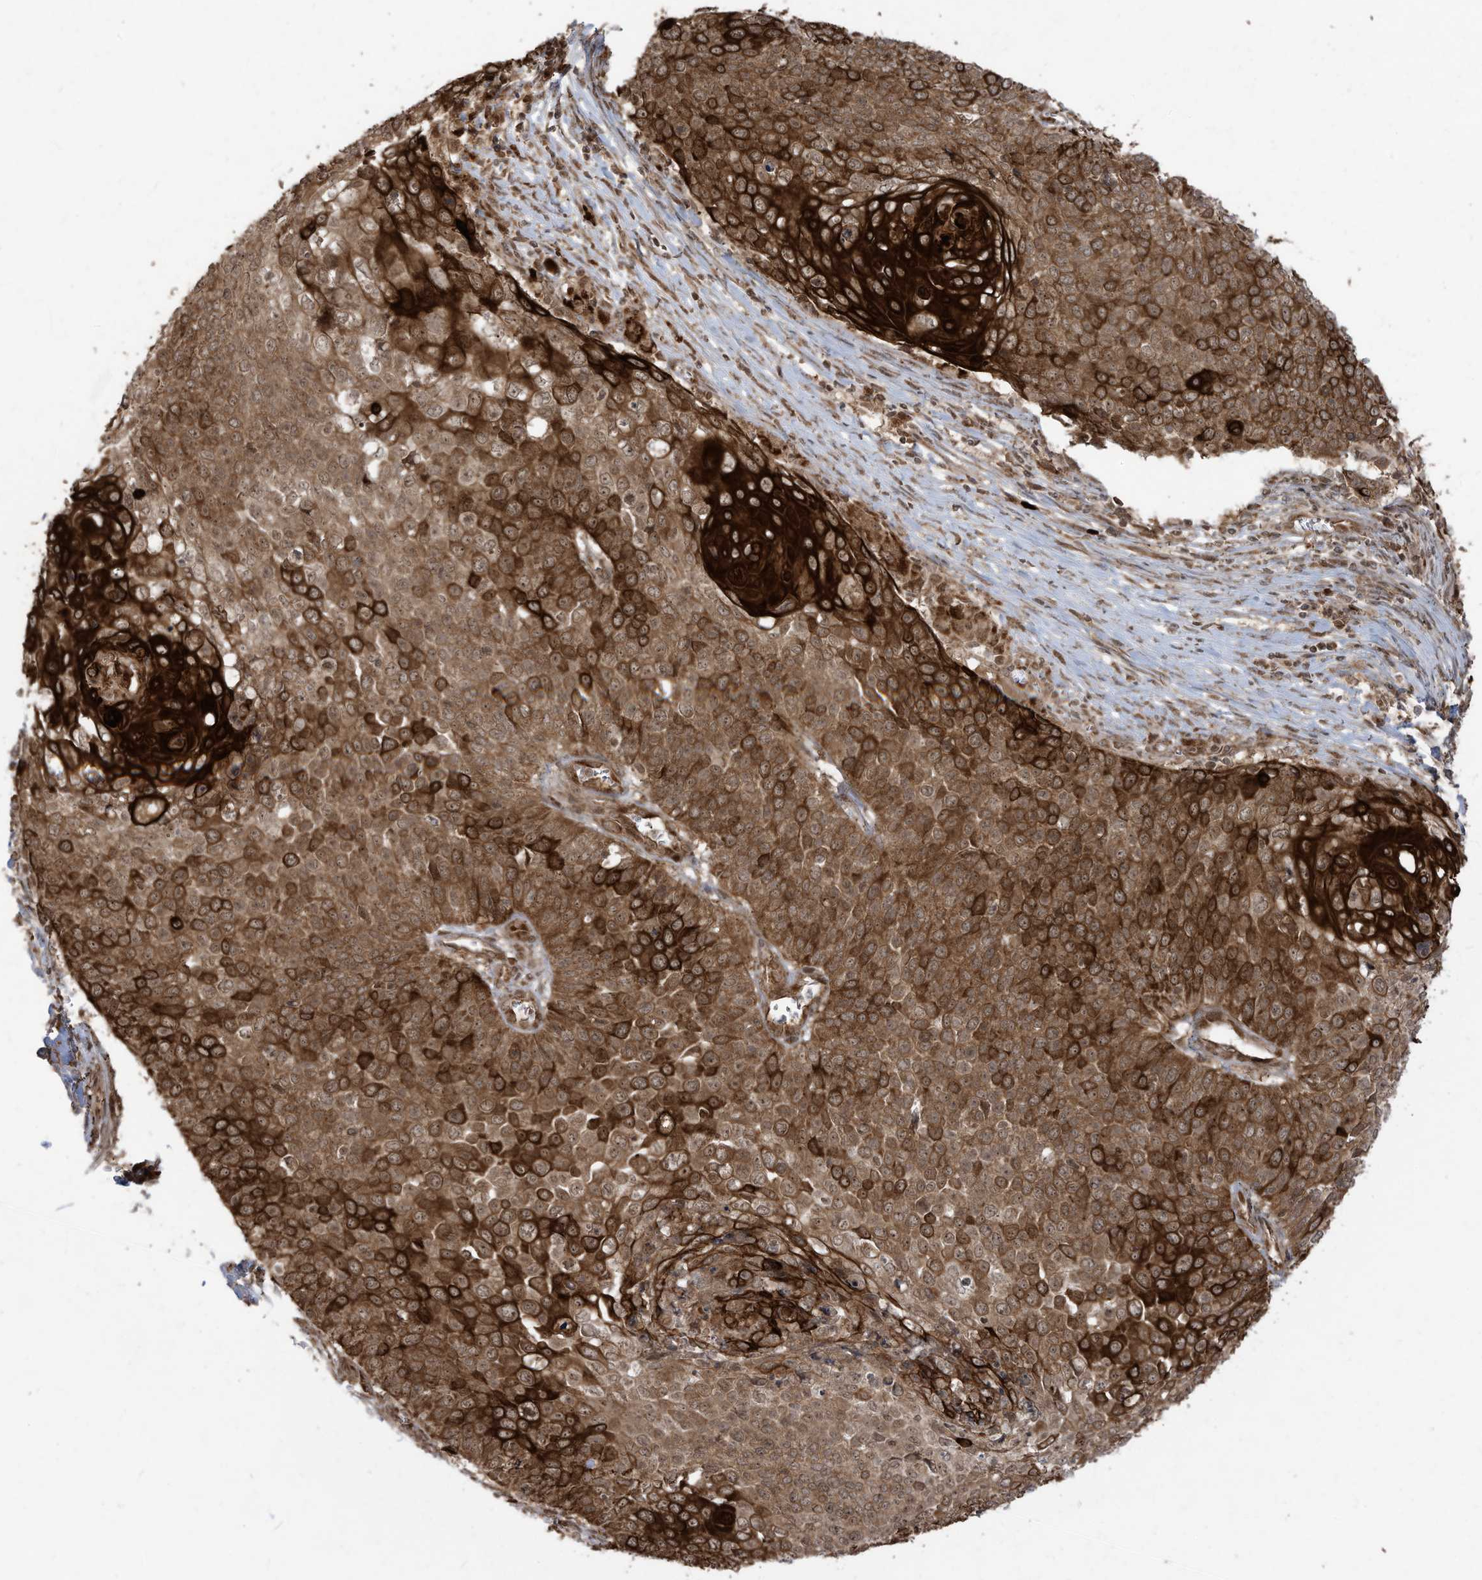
{"staining": {"intensity": "strong", "quantity": ">75%", "location": "cytoplasmic/membranous"}, "tissue": "cervical cancer", "cell_type": "Tumor cells", "image_type": "cancer", "snomed": [{"axis": "morphology", "description": "Squamous cell carcinoma, NOS"}, {"axis": "topography", "description": "Cervix"}], "caption": "Cervical squamous cell carcinoma stained with DAB IHC shows high levels of strong cytoplasmic/membranous expression in about >75% of tumor cells. Ihc stains the protein in brown and the nuclei are stained blue.", "gene": "TRIM67", "patient": {"sex": "female", "age": 39}}